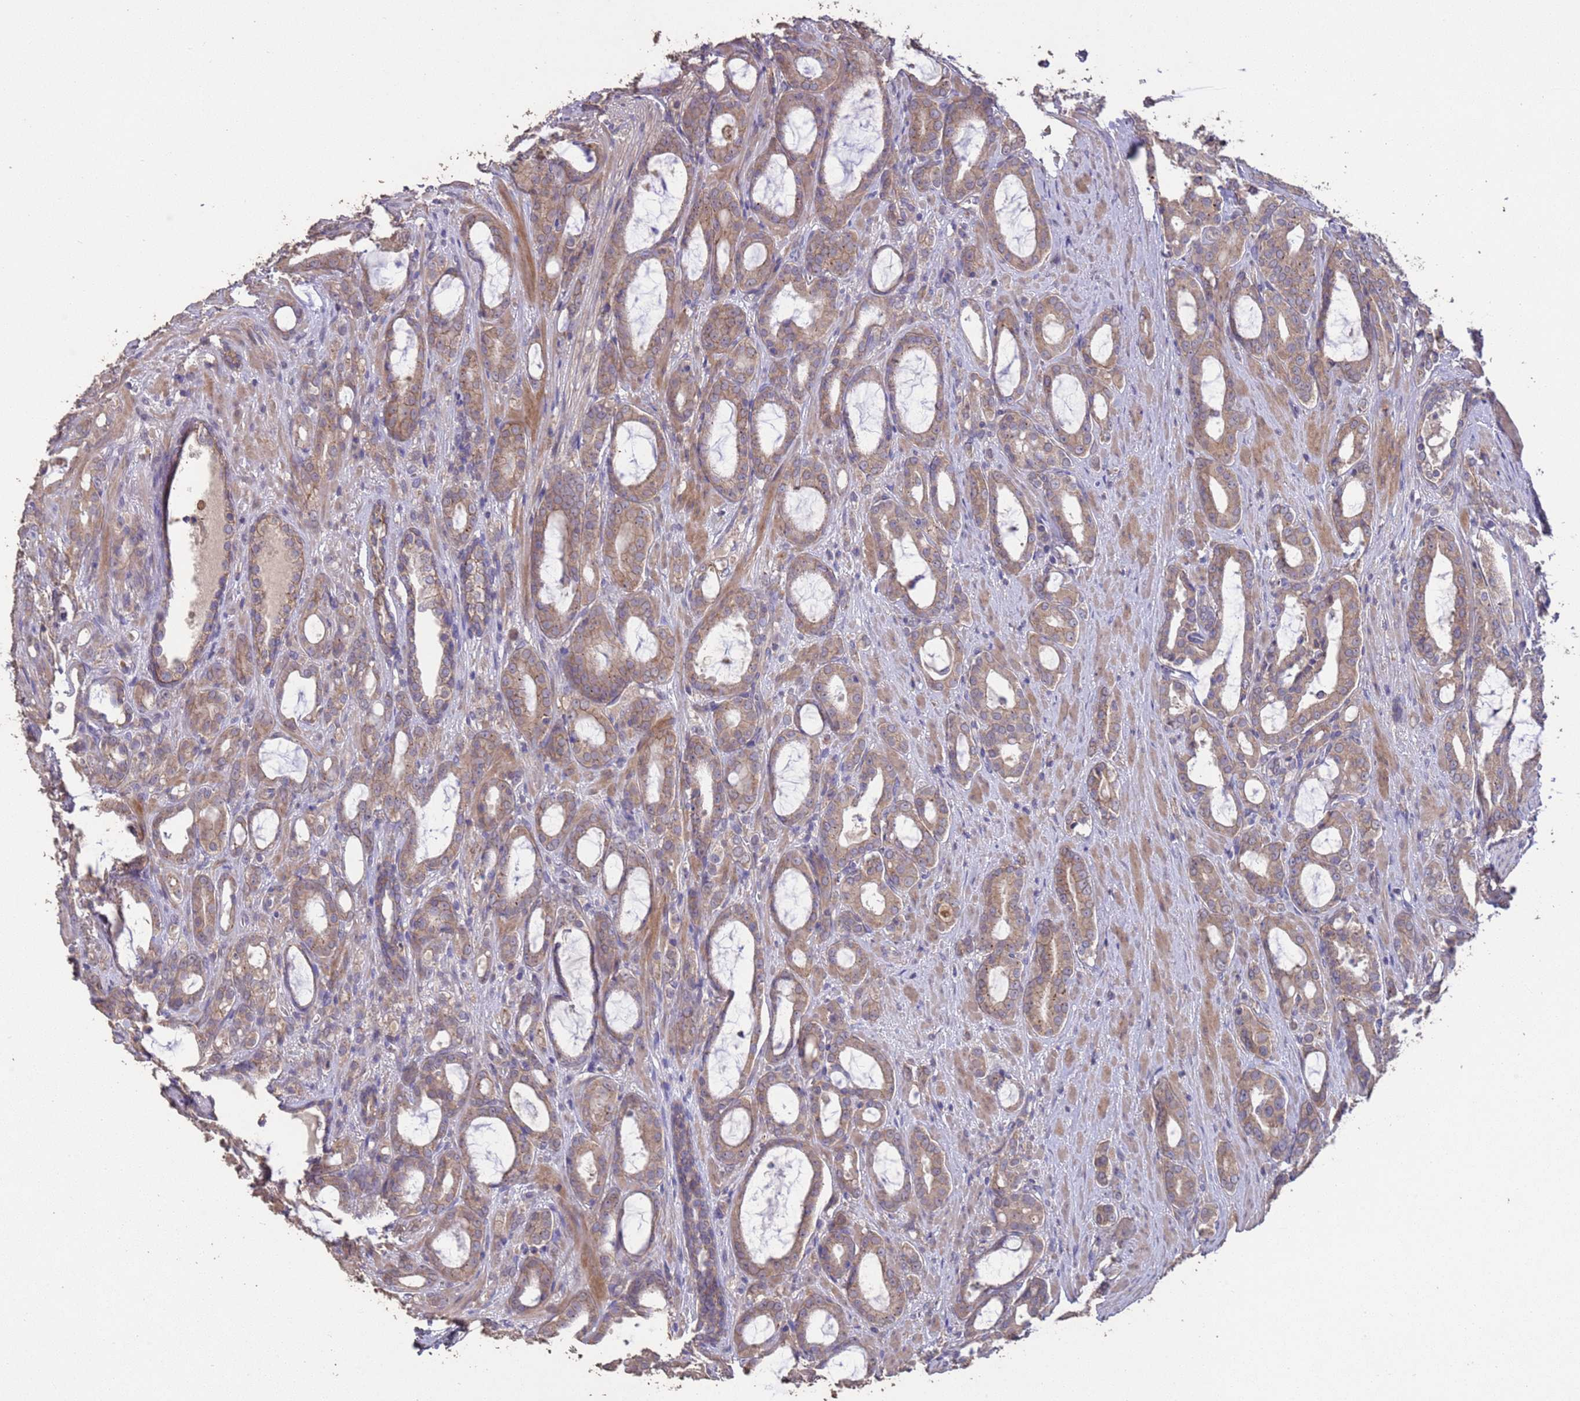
{"staining": {"intensity": "moderate", "quantity": ">75%", "location": "cytoplasmic/membranous"}, "tissue": "prostate cancer", "cell_type": "Tumor cells", "image_type": "cancer", "snomed": [{"axis": "morphology", "description": "Adenocarcinoma, High grade"}, {"axis": "topography", "description": "Prostate"}], "caption": "DAB (3,3'-diaminobenzidine) immunohistochemical staining of human prostate cancer reveals moderate cytoplasmic/membranous protein expression in approximately >75% of tumor cells.", "gene": "SLC9B2", "patient": {"sex": "male", "age": 72}}